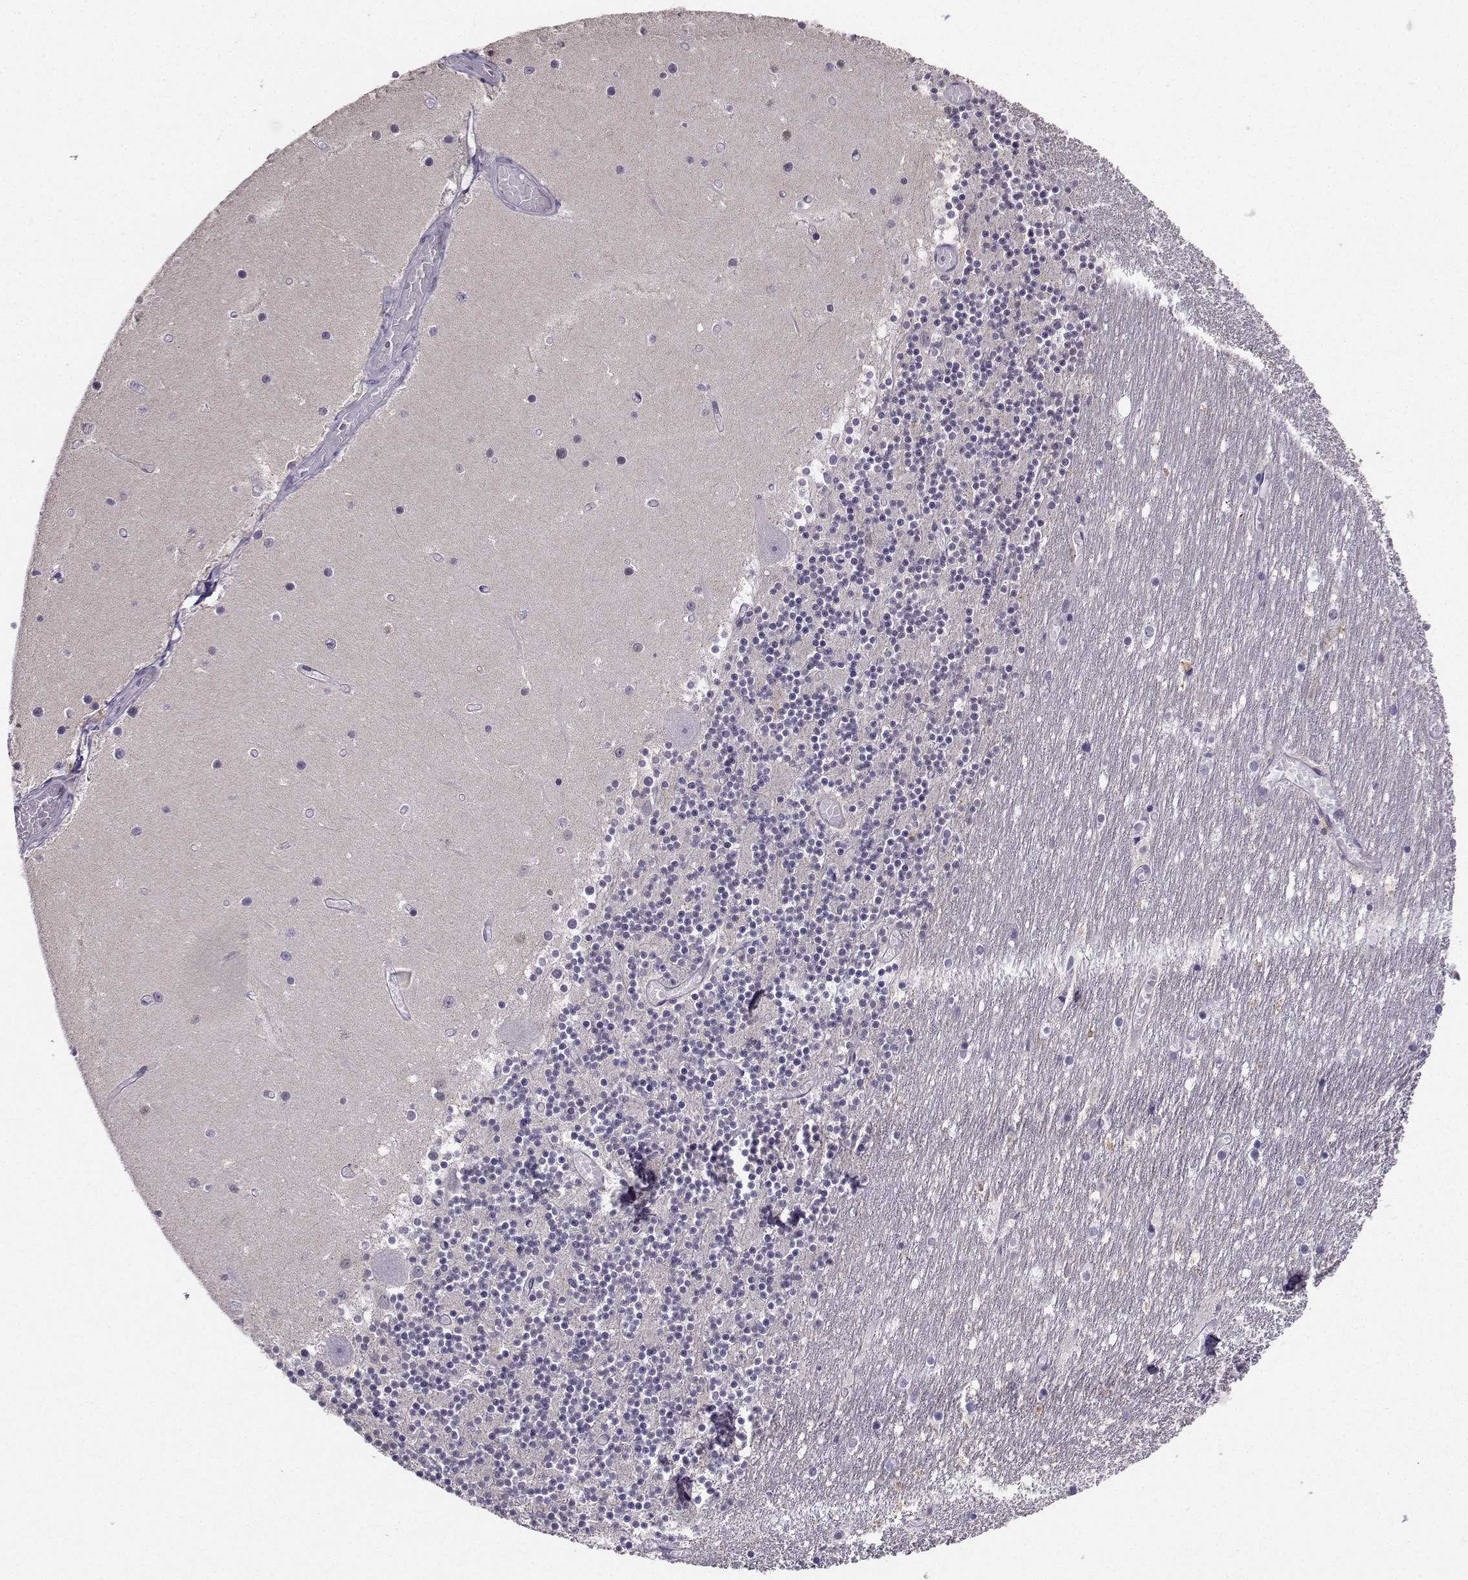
{"staining": {"intensity": "negative", "quantity": "none", "location": "none"}, "tissue": "cerebellum", "cell_type": "Cells in granular layer", "image_type": "normal", "snomed": [{"axis": "morphology", "description": "Normal tissue, NOS"}, {"axis": "topography", "description": "Cerebellum"}], "caption": "Immunohistochemistry histopathology image of normal cerebellum: human cerebellum stained with DAB exhibits no significant protein expression in cells in granular layer.", "gene": "PGK1", "patient": {"sex": "female", "age": 28}}